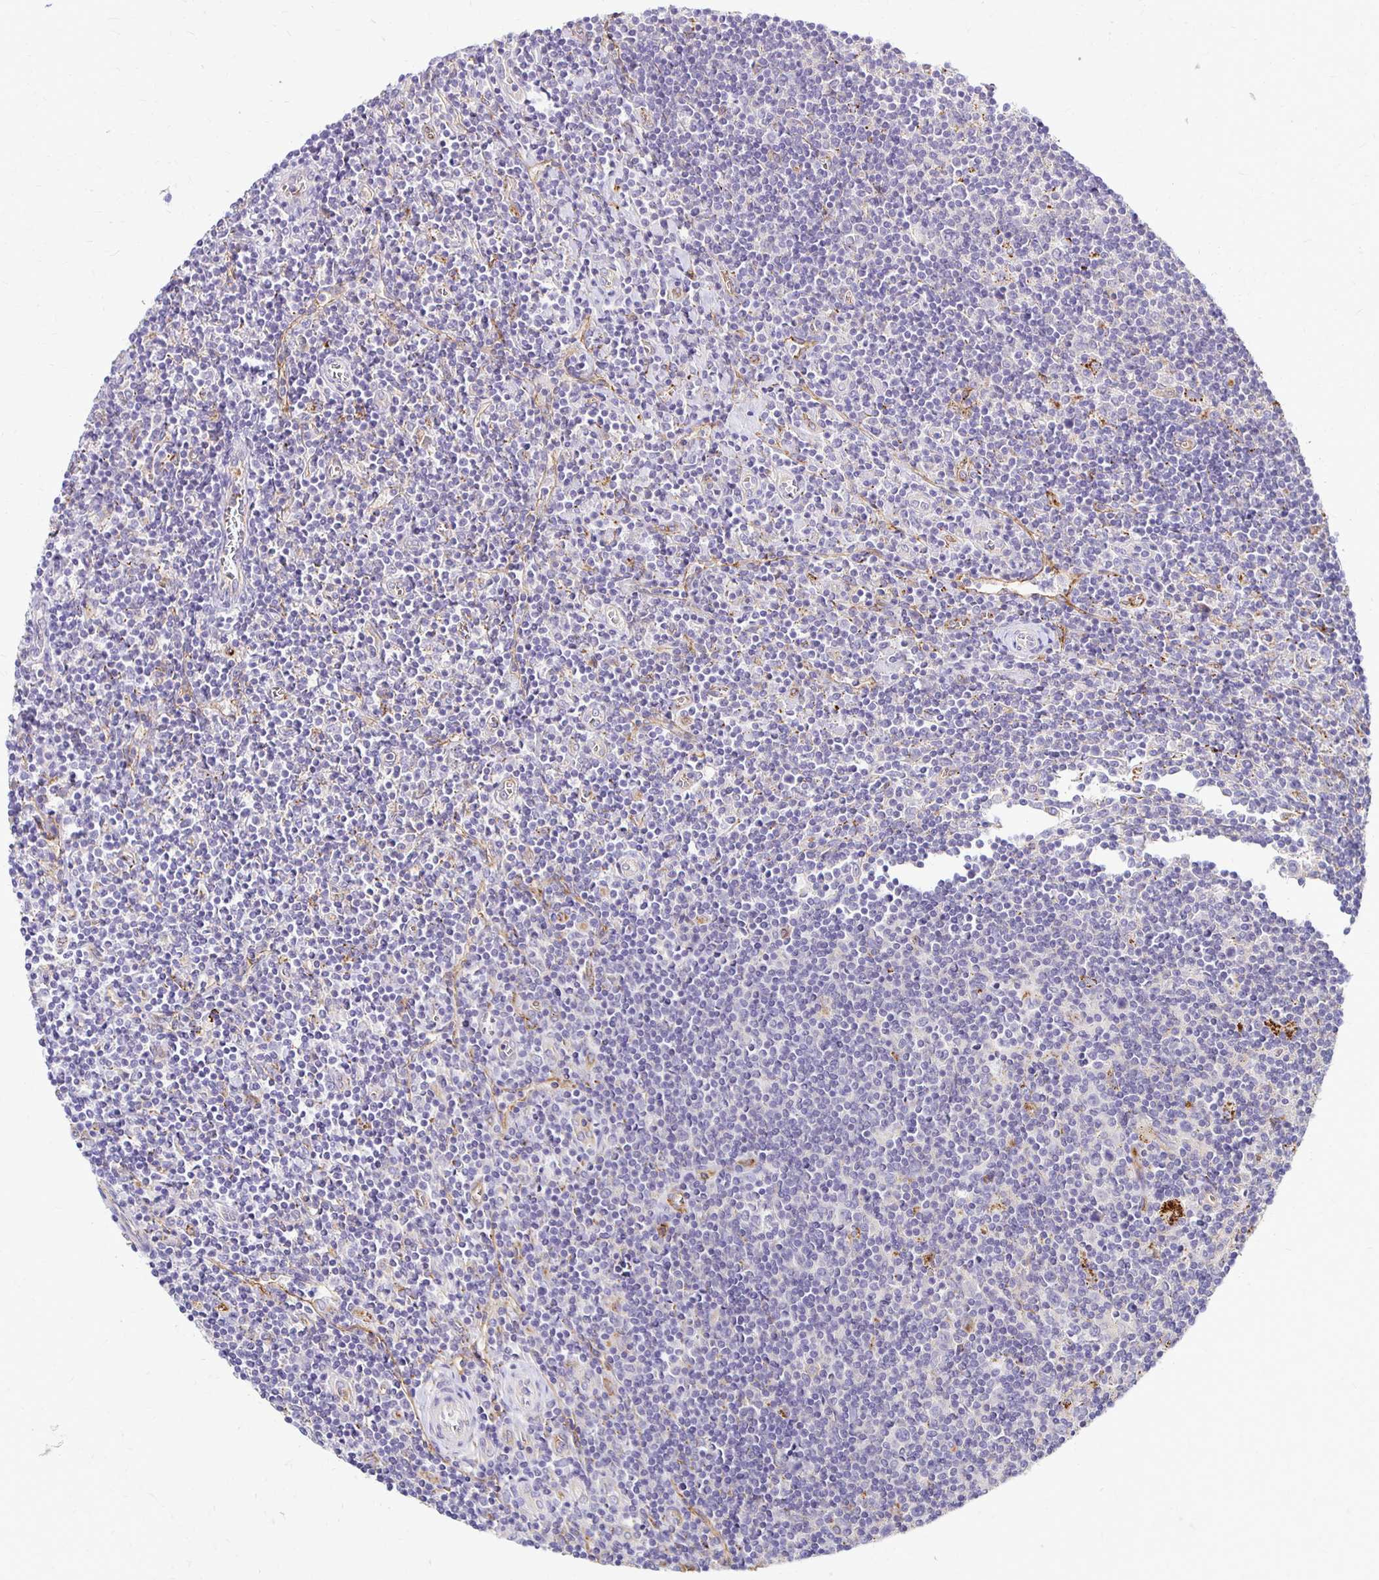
{"staining": {"intensity": "negative", "quantity": "none", "location": "none"}, "tissue": "lymphoma", "cell_type": "Tumor cells", "image_type": "cancer", "snomed": [{"axis": "morphology", "description": "Hodgkin's disease, NOS"}, {"axis": "topography", "description": "Lymph node"}], "caption": "IHC of human Hodgkin's disease reveals no staining in tumor cells. (Immunohistochemistry, brightfield microscopy, high magnification).", "gene": "TTYH1", "patient": {"sex": "male", "age": 40}}